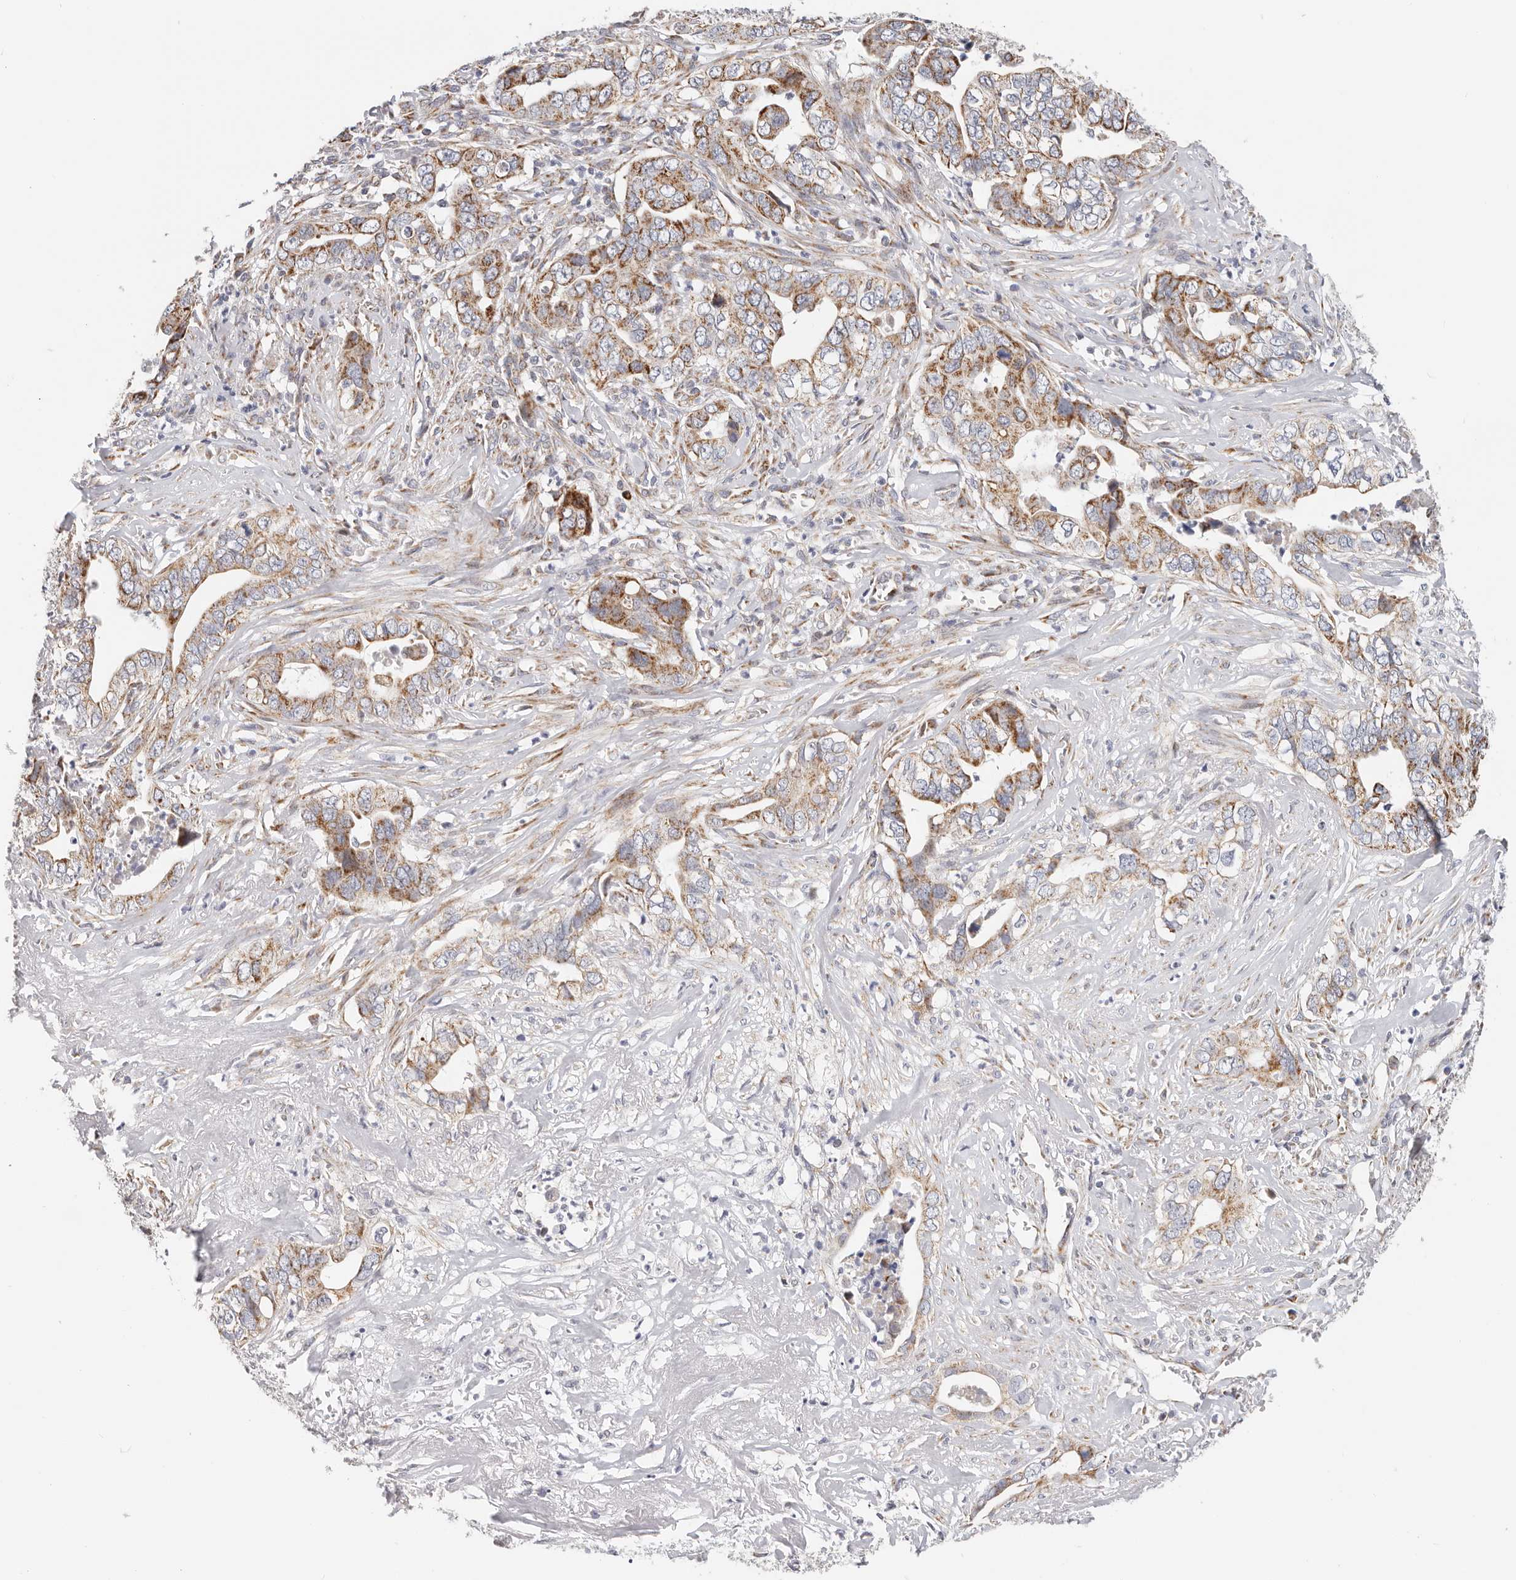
{"staining": {"intensity": "strong", "quantity": "25%-75%", "location": "cytoplasmic/membranous"}, "tissue": "liver cancer", "cell_type": "Tumor cells", "image_type": "cancer", "snomed": [{"axis": "morphology", "description": "Cholangiocarcinoma"}, {"axis": "topography", "description": "Liver"}], "caption": "A photomicrograph of liver cancer (cholangiocarcinoma) stained for a protein shows strong cytoplasmic/membranous brown staining in tumor cells.", "gene": "AFDN", "patient": {"sex": "female", "age": 79}}